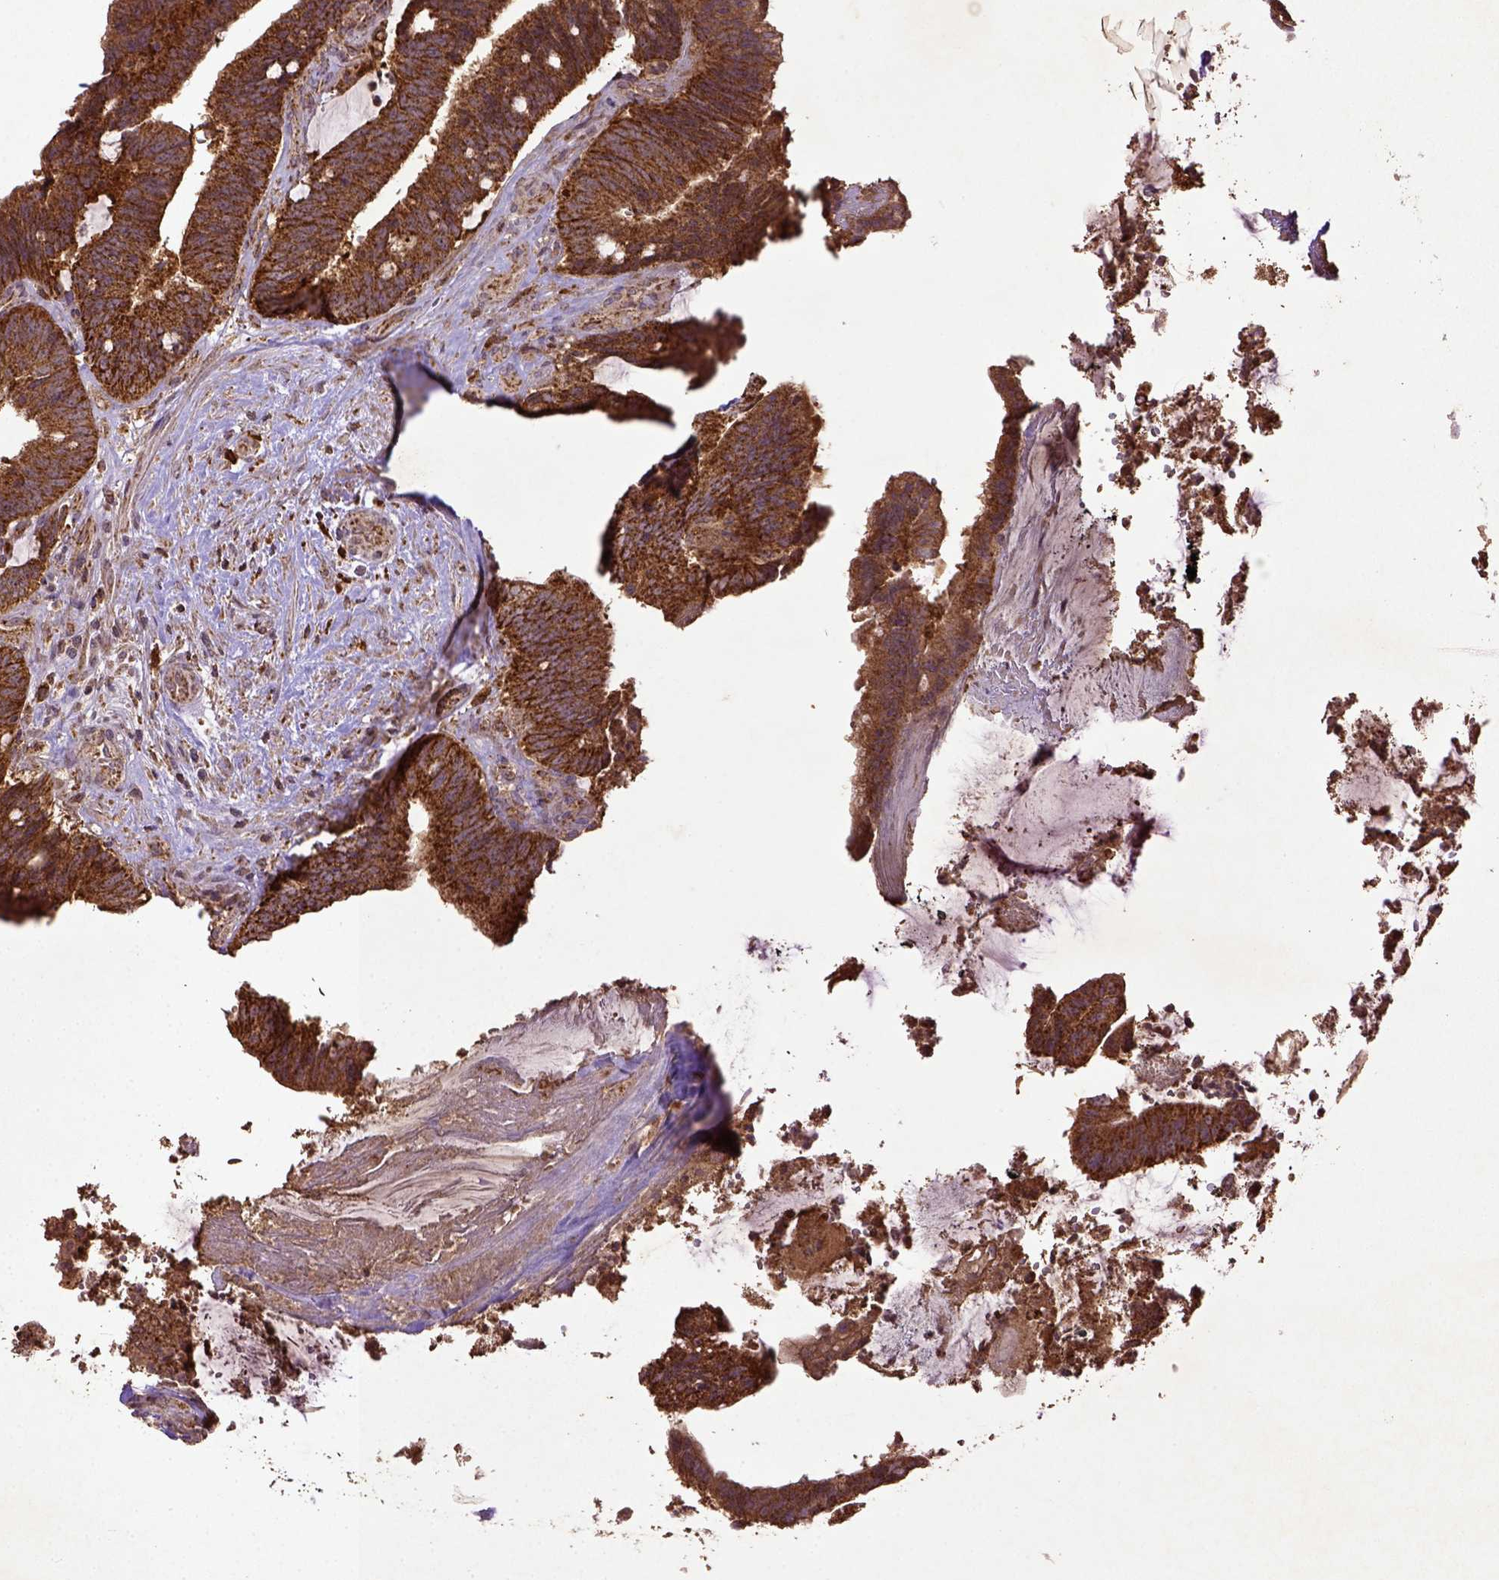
{"staining": {"intensity": "strong", "quantity": ">75%", "location": "cytoplasmic/membranous"}, "tissue": "colorectal cancer", "cell_type": "Tumor cells", "image_type": "cancer", "snomed": [{"axis": "morphology", "description": "Adenocarcinoma, NOS"}, {"axis": "topography", "description": "Colon"}], "caption": "Protein staining reveals strong cytoplasmic/membranous positivity in about >75% of tumor cells in adenocarcinoma (colorectal). The staining was performed using DAB, with brown indicating positive protein expression. Nuclei are stained blue with hematoxylin.", "gene": "MT-CO1", "patient": {"sex": "female", "age": 43}}